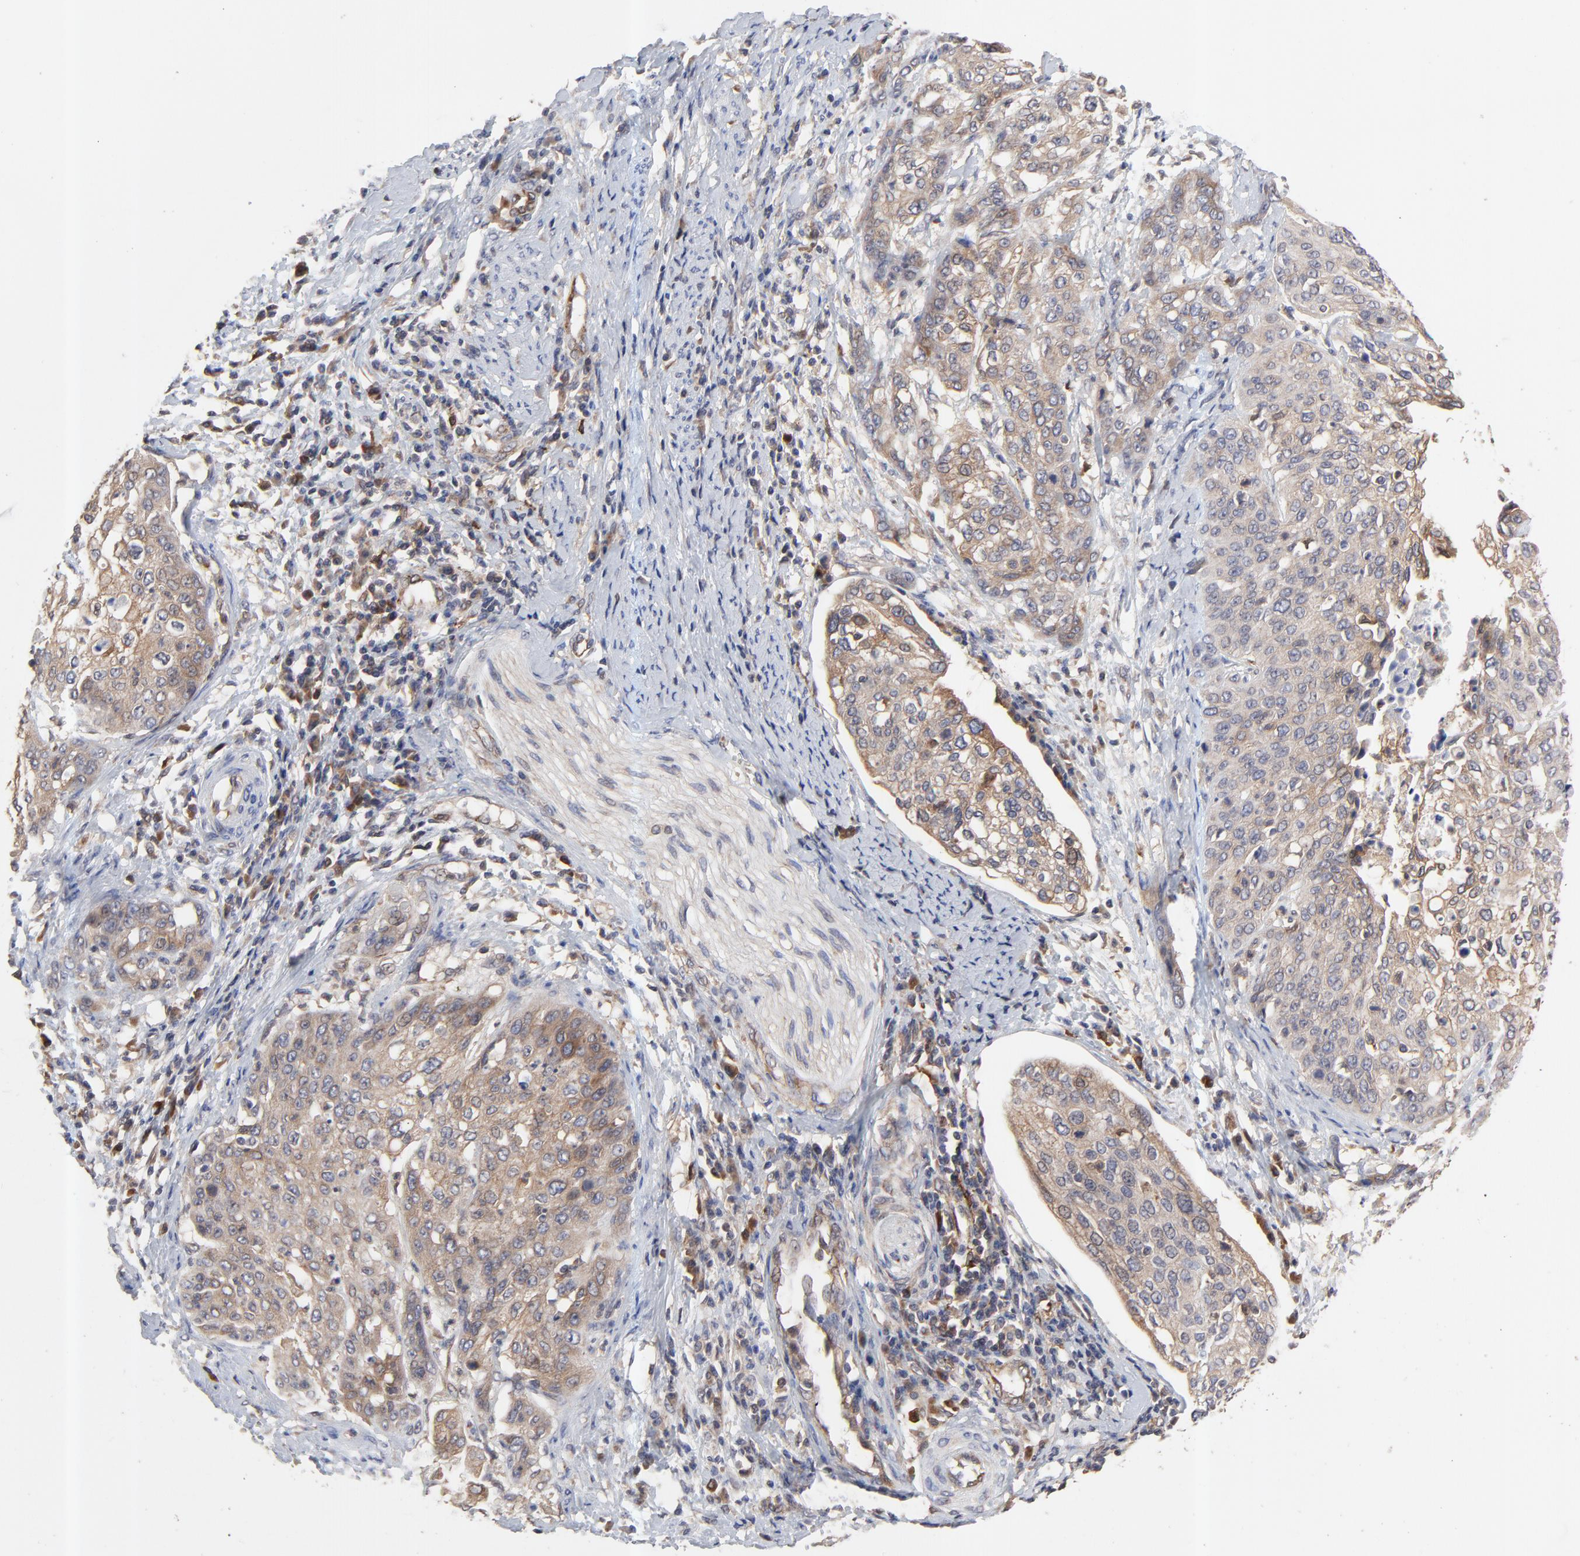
{"staining": {"intensity": "moderate", "quantity": ">75%", "location": "cytoplasmic/membranous"}, "tissue": "cervical cancer", "cell_type": "Tumor cells", "image_type": "cancer", "snomed": [{"axis": "morphology", "description": "Squamous cell carcinoma, NOS"}, {"axis": "topography", "description": "Cervix"}], "caption": "A micrograph of human cervical cancer (squamous cell carcinoma) stained for a protein exhibits moderate cytoplasmic/membranous brown staining in tumor cells.", "gene": "RAB9A", "patient": {"sex": "female", "age": 41}}